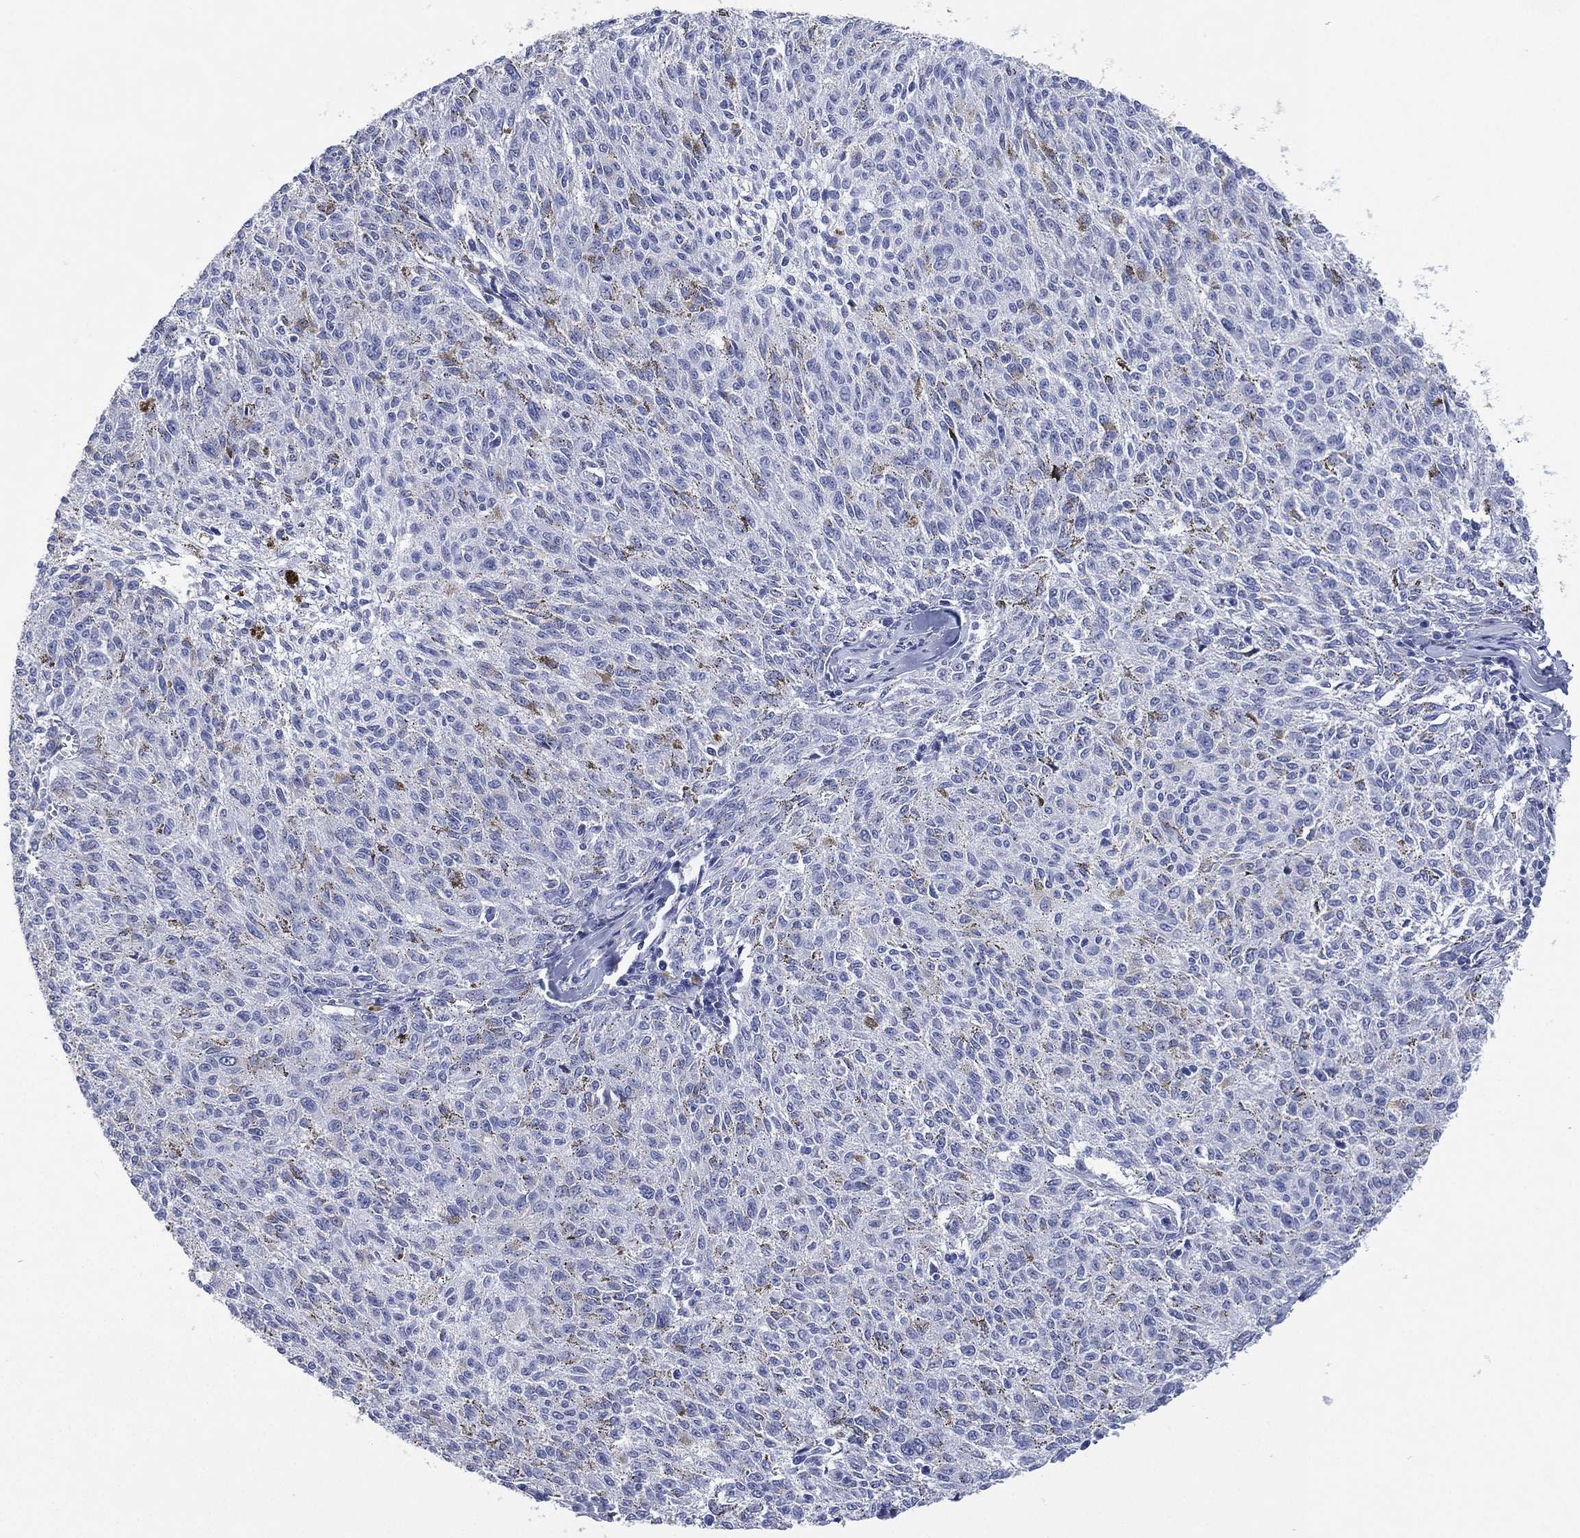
{"staining": {"intensity": "negative", "quantity": "none", "location": "none"}, "tissue": "melanoma", "cell_type": "Tumor cells", "image_type": "cancer", "snomed": [{"axis": "morphology", "description": "Malignant melanoma, NOS"}, {"axis": "topography", "description": "Skin"}], "caption": "Tumor cells show no significant staining in melanoma.", "gene": "FMO1", "patient": {"sex": "female", "age": 72}}